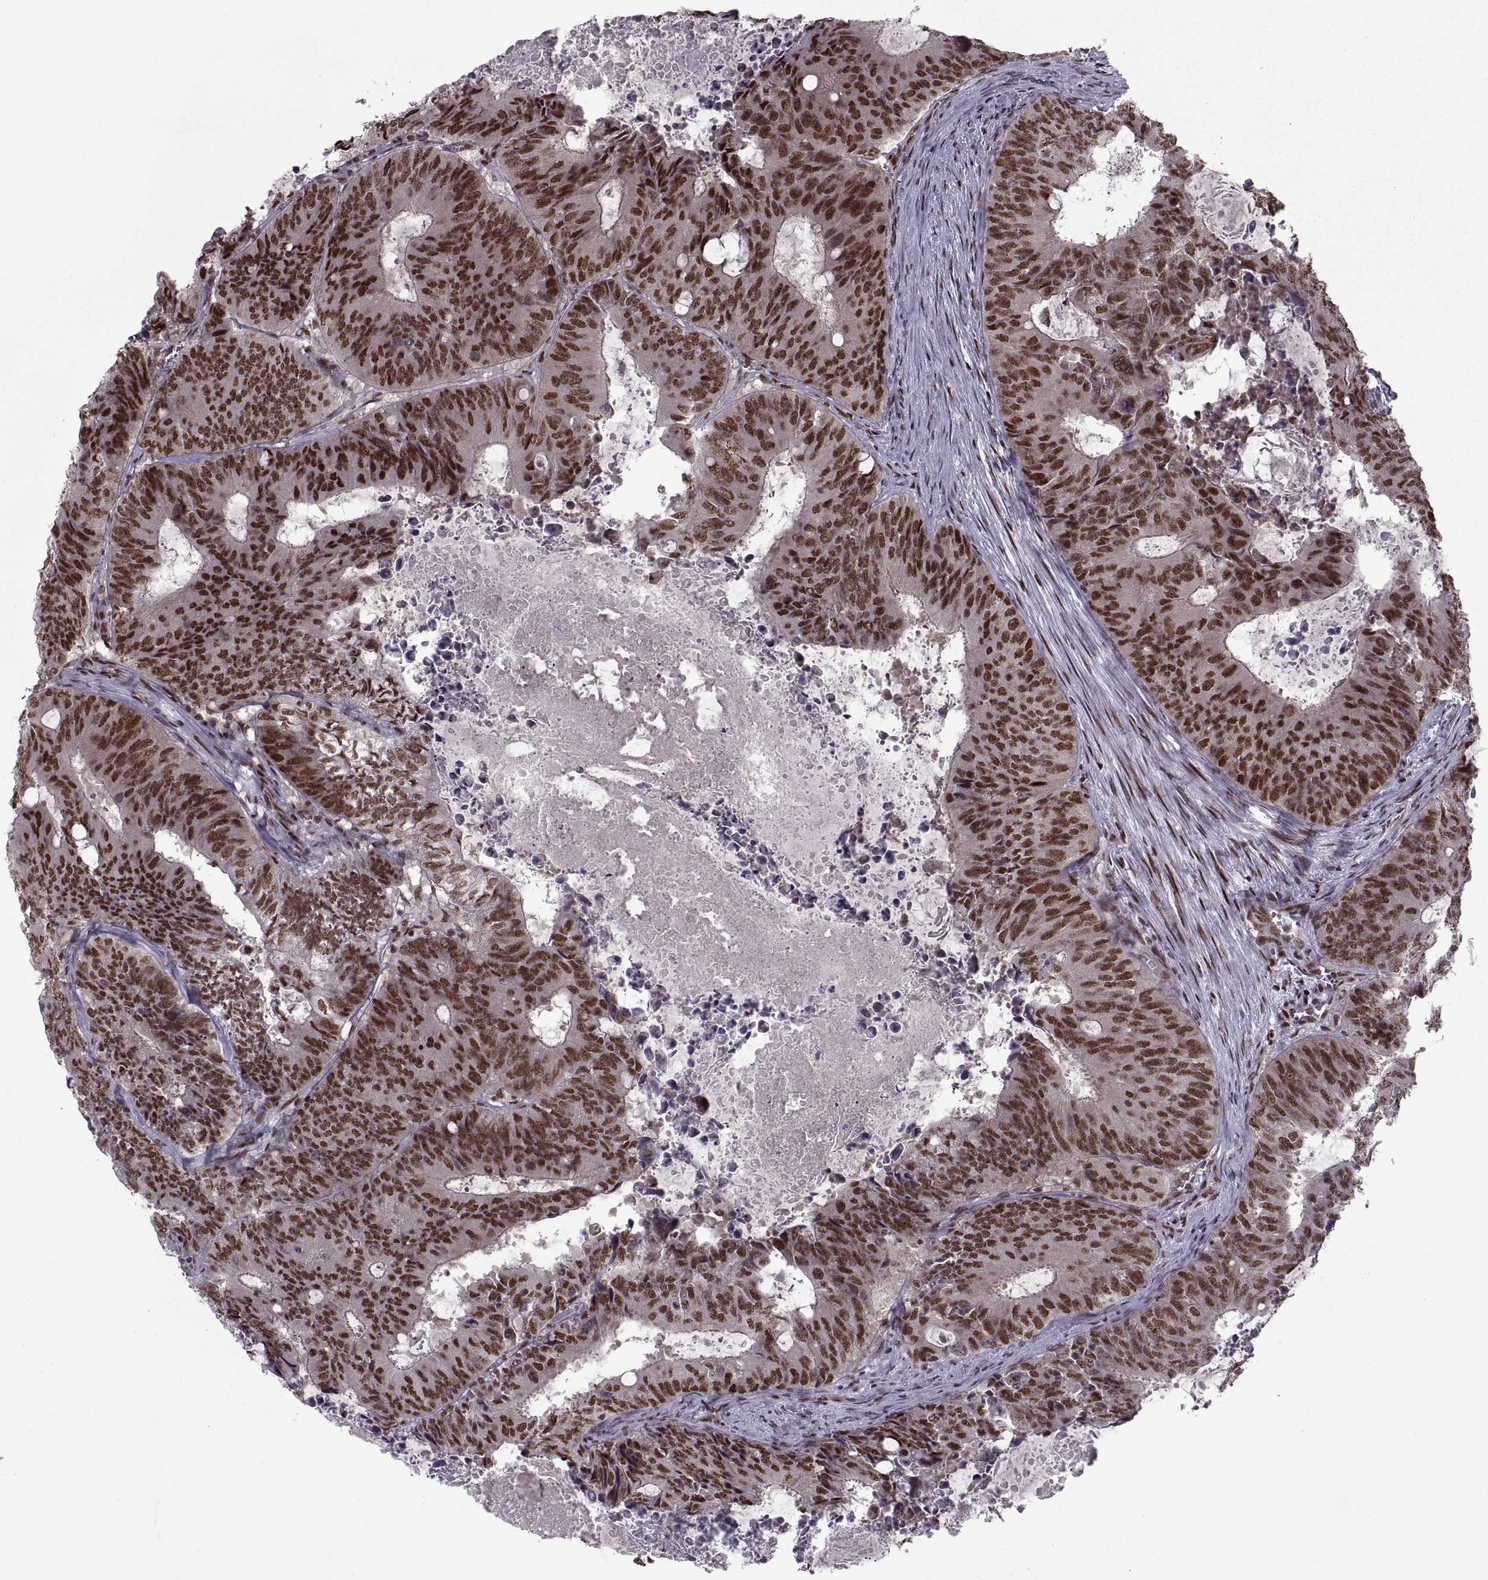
{"staining": {"intensity": "strong", "quantity": ">75%", "location": "nuclear"}, "tissue": "colorectal cancer", "cell_type": "Tumor cells", "image_type": "cancer", "snomed": [{"axis": "morphology", "description": "Adenocarcinoma, NOS"}, {"axis": "topography", "description": "Colon"}], "caption": "Colorectal cancer stained with DAB IHC demonstrates high levels of strong nuclear staining in about >75% of tumor cells.", "gene": "MT1E", "patient": {"sex": "male", "age": 67}}